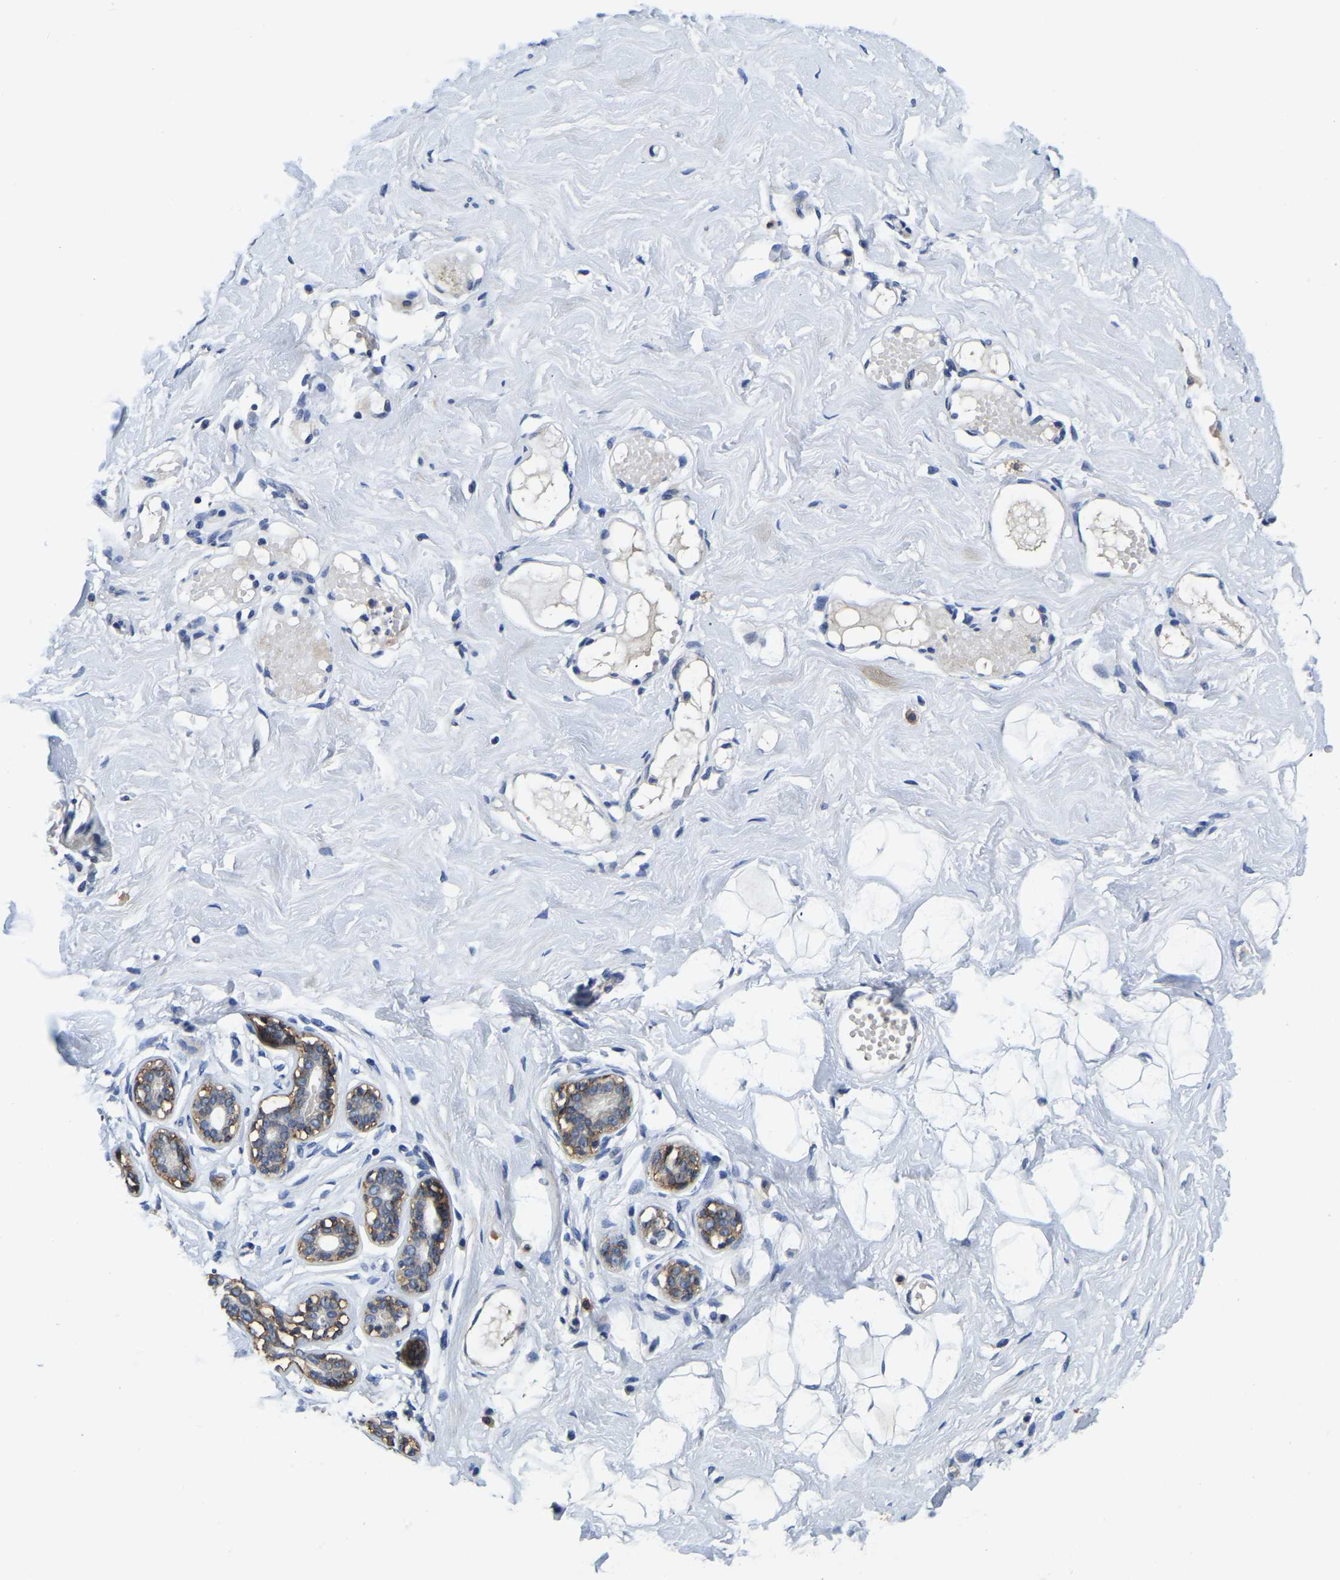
{"staining": {"intensity": "negative", "quantity": "none", "location": "none"}, "tissue": "breast", "cell_type": "Adipocytes", "image_type": "normal", "snomed": [{"axis": "morphology", "description": "Normal tissue, NOS"}, {"axis": "topography", "description": "Breast"}], "caption": "This is a photomicrograph of IHC staining of normal breast, which shows no expression in adipocytes. (DAB IHC, high magnification).", "gene": "ITGA2", "patient": {"sex": "female", "age": 23}}